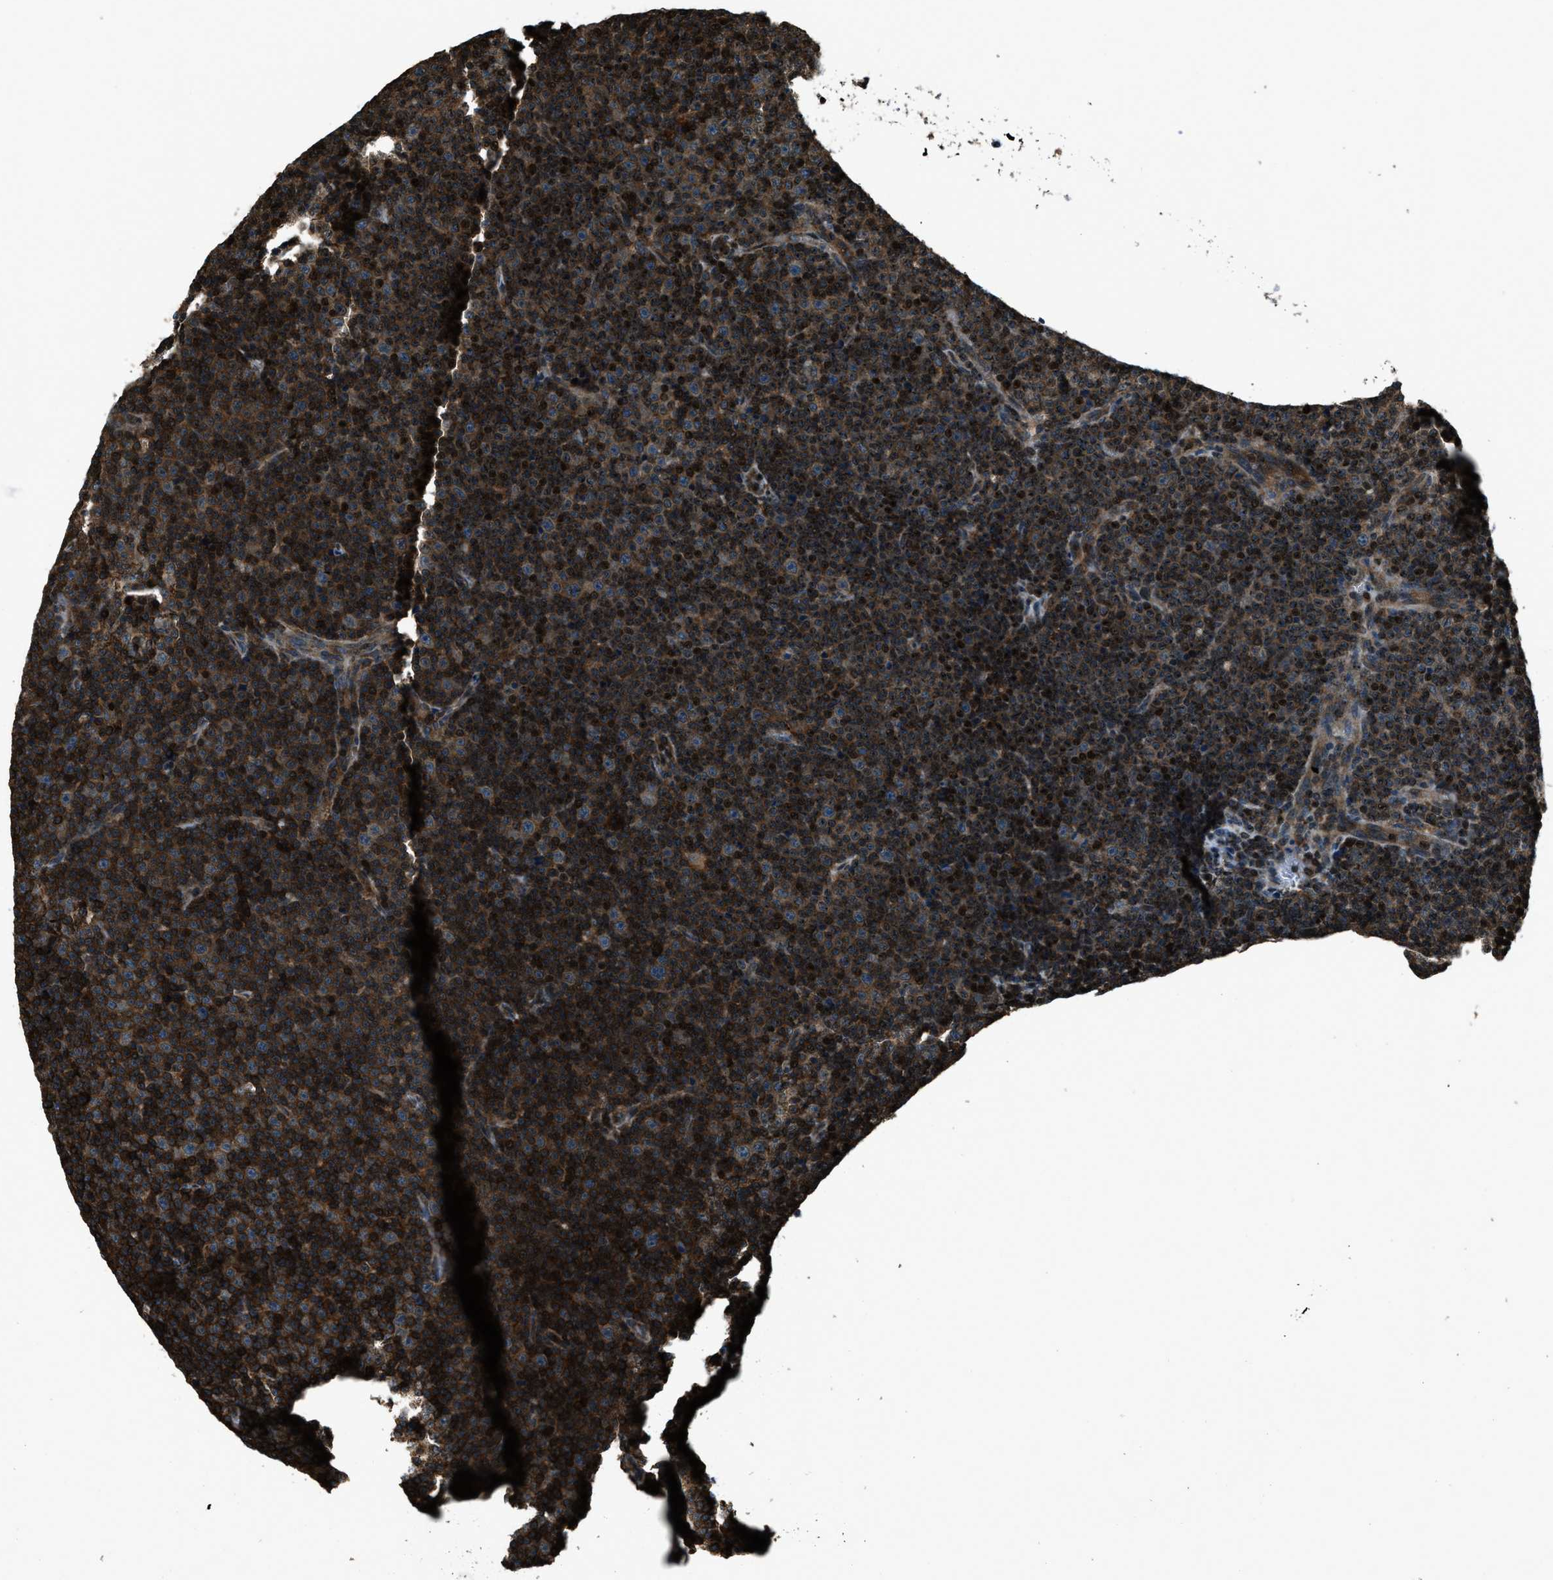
{"staining": {"intensity": "strong", "quantity": ">75%", "location": "cytoplasmic/membranous,nuclear"}, "tissue": "lymphoma", "cell_type": "Tumor cells", "image_type": "cancer", "snomed": [{"axis": "morphology", "description": "Malignant lymphoma, non-Hodgkin's type, Low grade"}, {"axis": "topography", "description": "Lymph node"}], "caption": "An immunohistochemistry (IHC) image of neoplastic tissue is shown. Protein staining in brown shows strong cytoplasmic/membranous and nuclear positivity in lymphoma within tumor cells. Immunohistochemistry (ihc) stains the protein of interest in brown and the nuclei are stained blue.", "gene": "SNX30", "patient": {"sex": "female", "age": 67}}